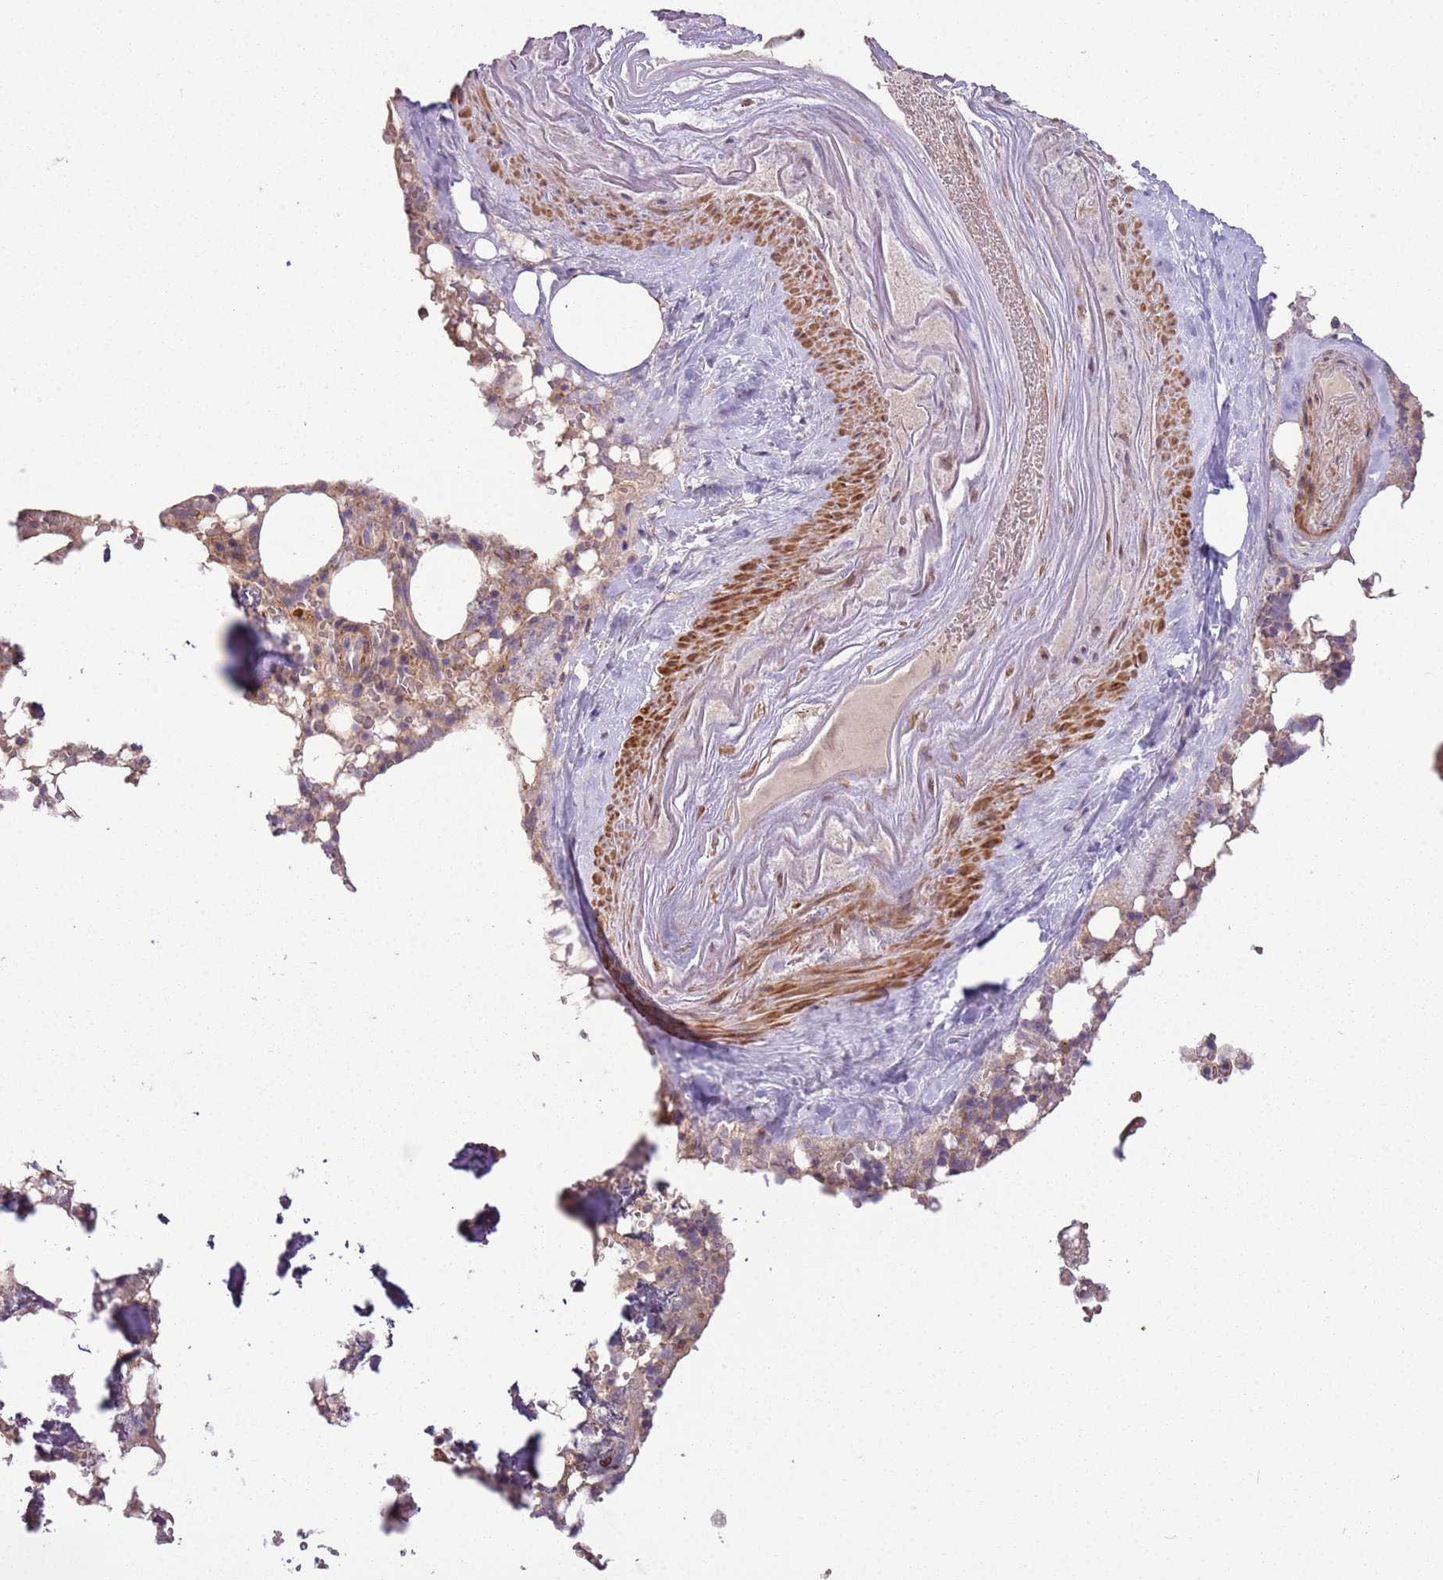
{"staining": {"intensity": "moderate", "quantity": "<25%", "location": "cytoplasmic/membranous"}, "tissue": "bone marrow", "cell_type": "Hematopoietic cells", "image_type": "normal", "snomed": [{"axis": "morphology", "description": "Normal tissue, NOS"}, {"axis": "topography", "description": "Bone marrow"}], "caption": "Immunohistochemical staining of benign human bone marrow demonstrates moderate cytoplasmic/membranous protein expression in approximately <25% of hematopoietic cells.", "gene": "DTD2", "patient": {"sex": "male", "age": 64}}